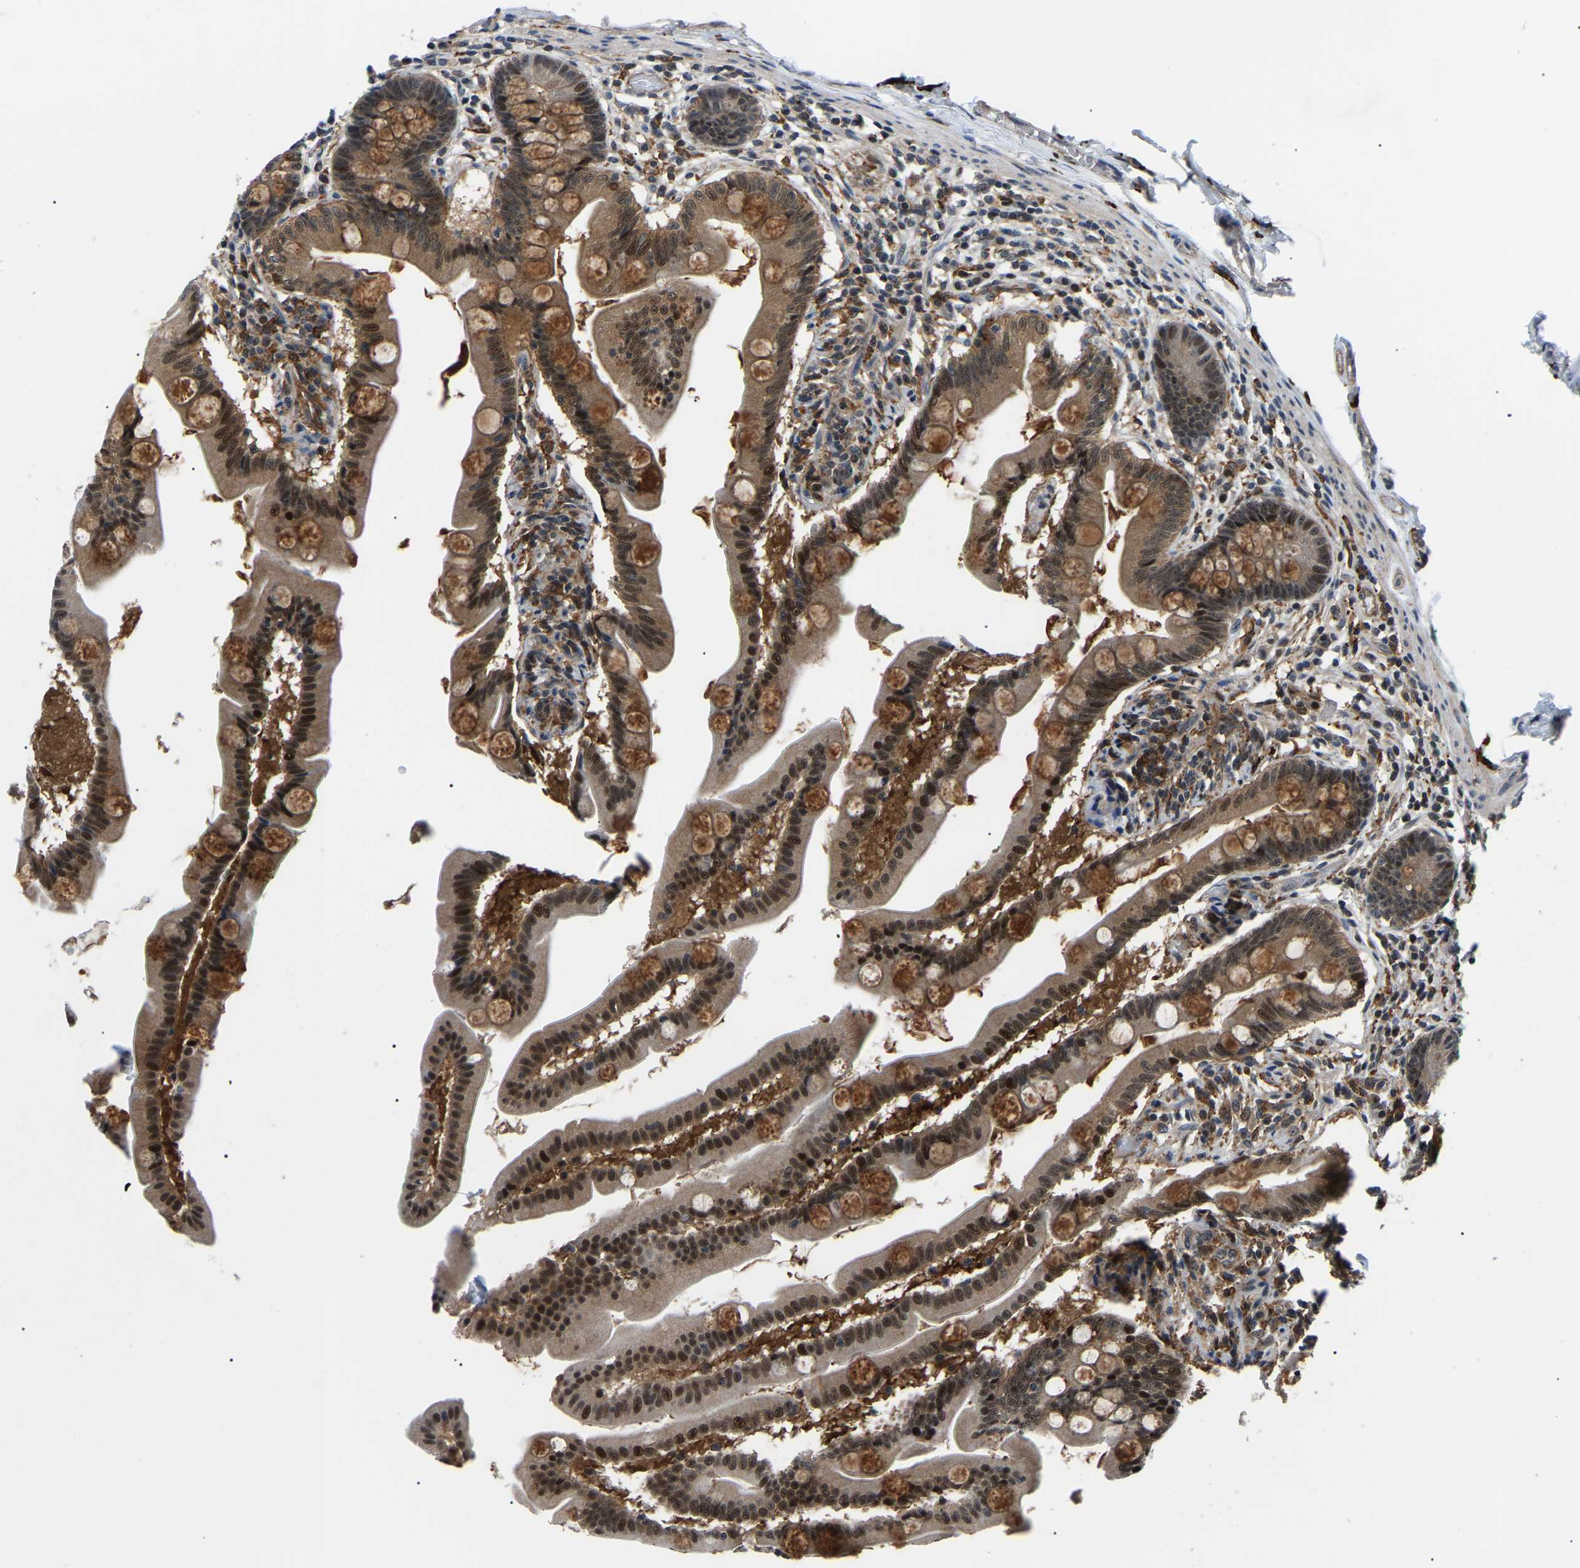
{"staining": {"intensity": "strong", "quantity": ">75%", "location": "cytoplasmic/membranous,nuclear"}, "tissue": "small intestine", "cell_type": "Glandular cells", "image_type": "normal", "snomed": [{"axis": "morphology", "description": "Normal tissue, NOS"}, {"axis": "topography", "description": "Small intestine"}], "caption": "Protein staining of normal small intestine displays strong cytoplasmic/membranous,nuclear positivity in about >75% of glandular cells. (DAB IHC with brightfield microscopy, high magnification).", "gene": "RRP1B", "patient": {"sex": "female", "age": 56}}